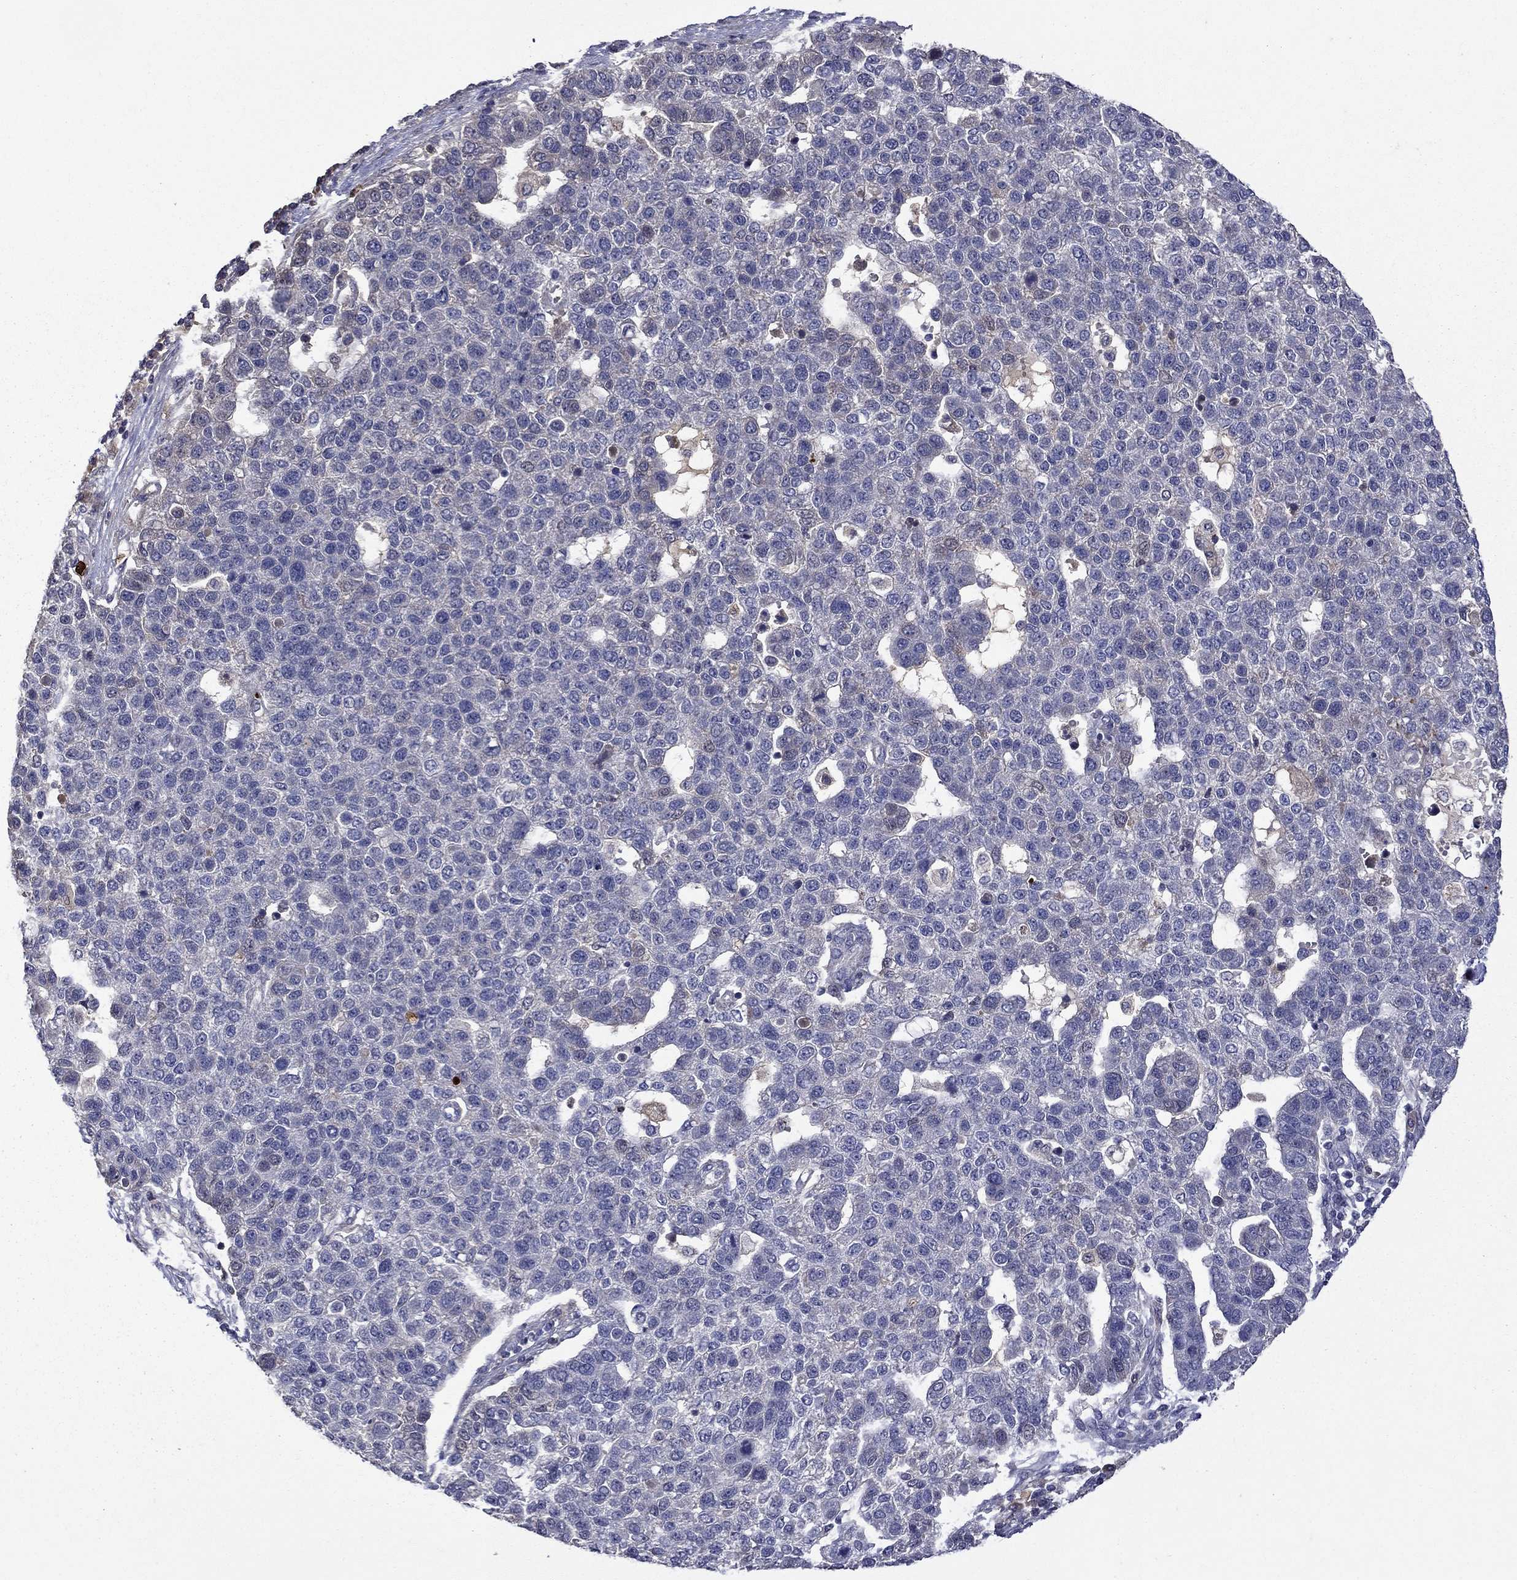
{"staining": {"intensity": "negative", "quantity": "none", "location": "none"}, "tissue": "pancreatic cancer", "cell_type": "Tumor cells", "image_type": "cancer", "snomed": [{"axis": "morphology", "description": "Adenocarcinoma, NOS"}, {"axis": "topography", "description": "Pancreas"}], "caption": "The IHC histopathology image has no significant expression in tumor cells of adenocarcinoma (pancreatic) tissue.", "gene": "SATB1", "patient": {"sex": "female", "age": 61}}